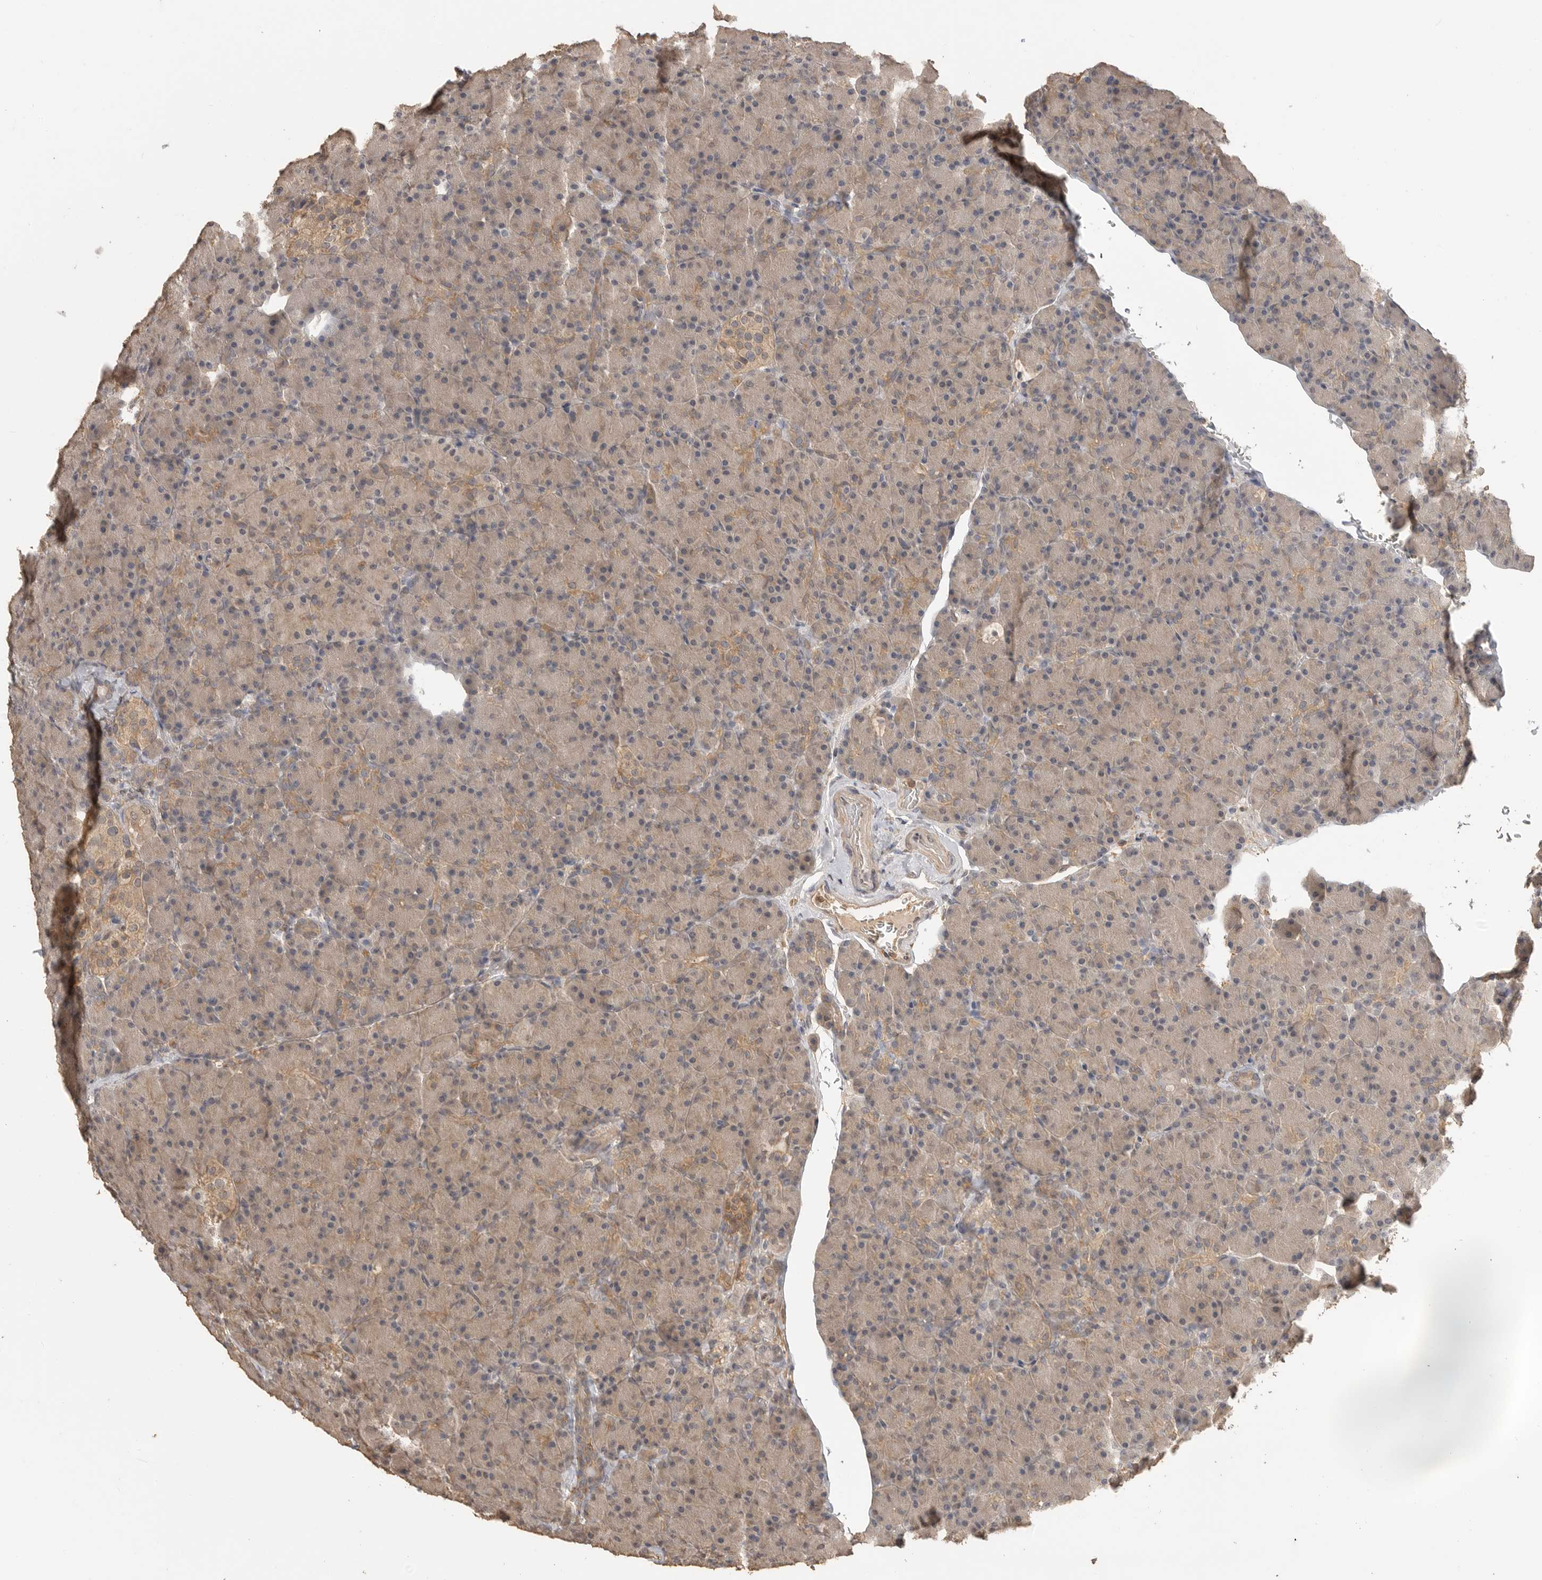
{"staining": {"intensity": "weak", "quantity": ">75%", "location": "cytoplasmic/membranous"}, "tissue": "pancreas", "cell_type": "Exocrine glandular cells", "image_type": "normal", "snomed": [{"axis": "morphology", "description": "Normal tissue, NOS"}, {"axis": "topography", "description": "Pancreas"}], "caption": "Normal pancreas demonstrates weak cytoplasmic/membranous positivity in approximately >75% of exocrine glandular cells.", "gene": "MAP2K1", "patient": {"sex": "female", "age": 43}}